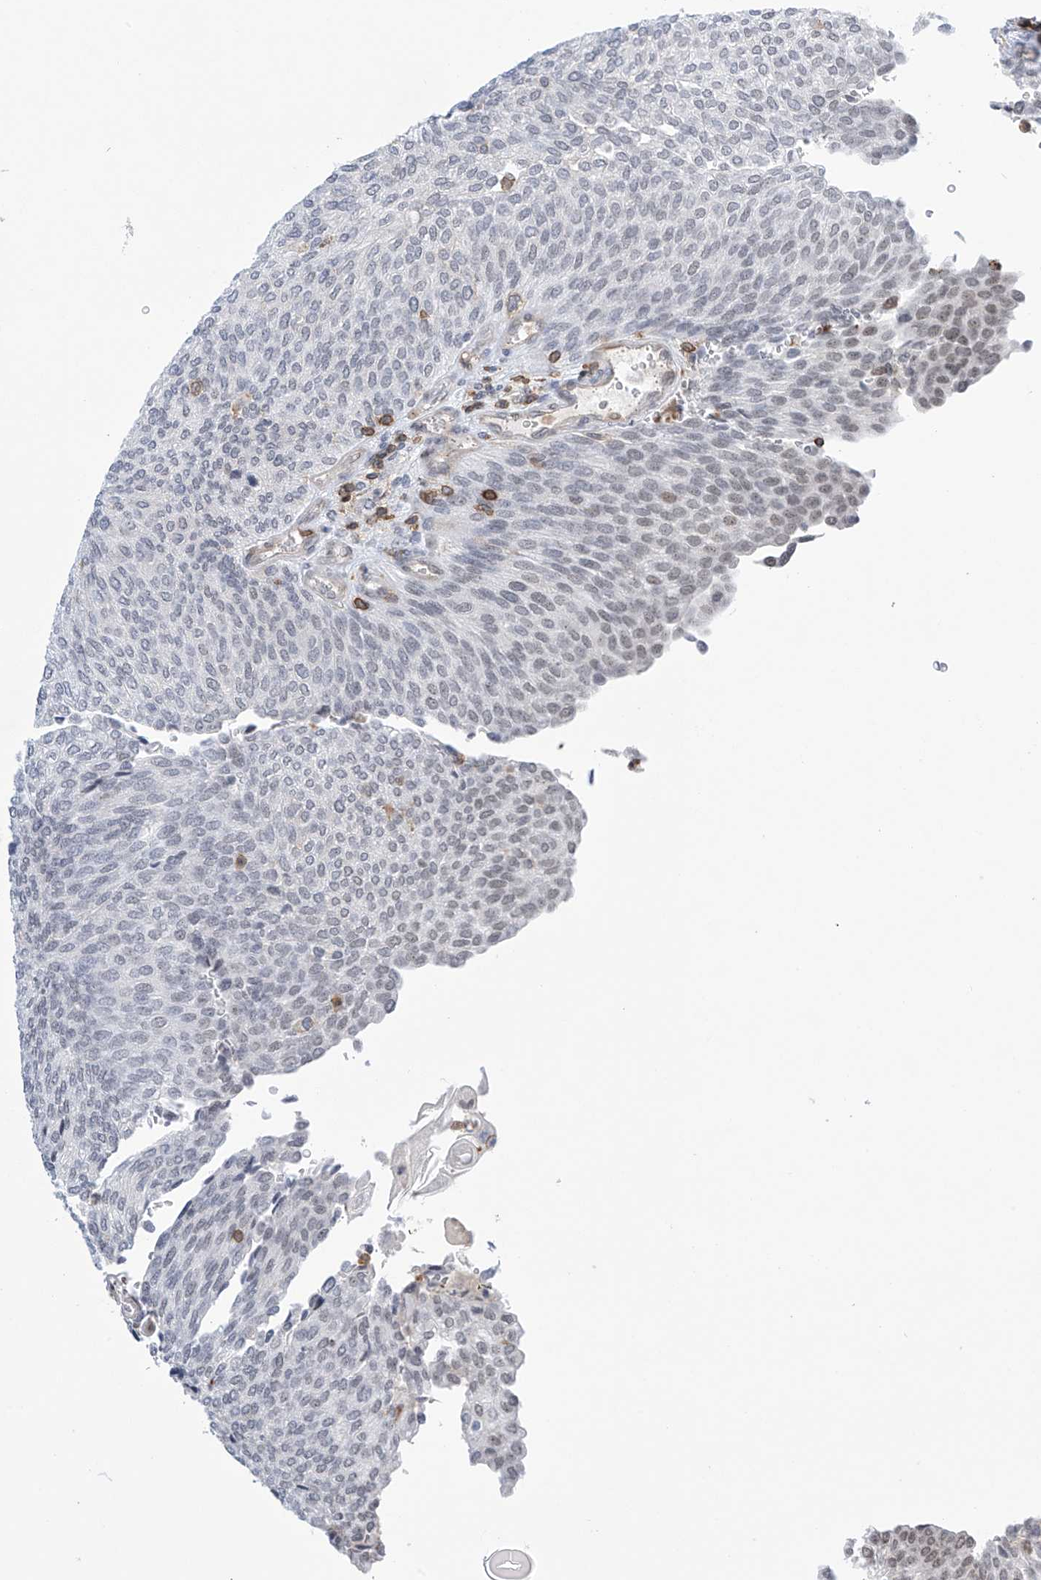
{"staining": {"intensity": "weak", "quantity": "<25%", "location": "nuclear"}, "tissue": "urothelial cancer", "cell_type": "Tumor cells", "image_type": "cancer", "snomed": [{"axis": "morphology", "description": "Urothelial carcinoma, Low grade"}, {"axis": "topography", "description": "Urinary bladder"}], "caption": "The photomicrograph demonstrates no significant expression in tumor cells of urothelial cancer.", "gene": "MSL3", "patient": {"sex": "female", "age": 79}}